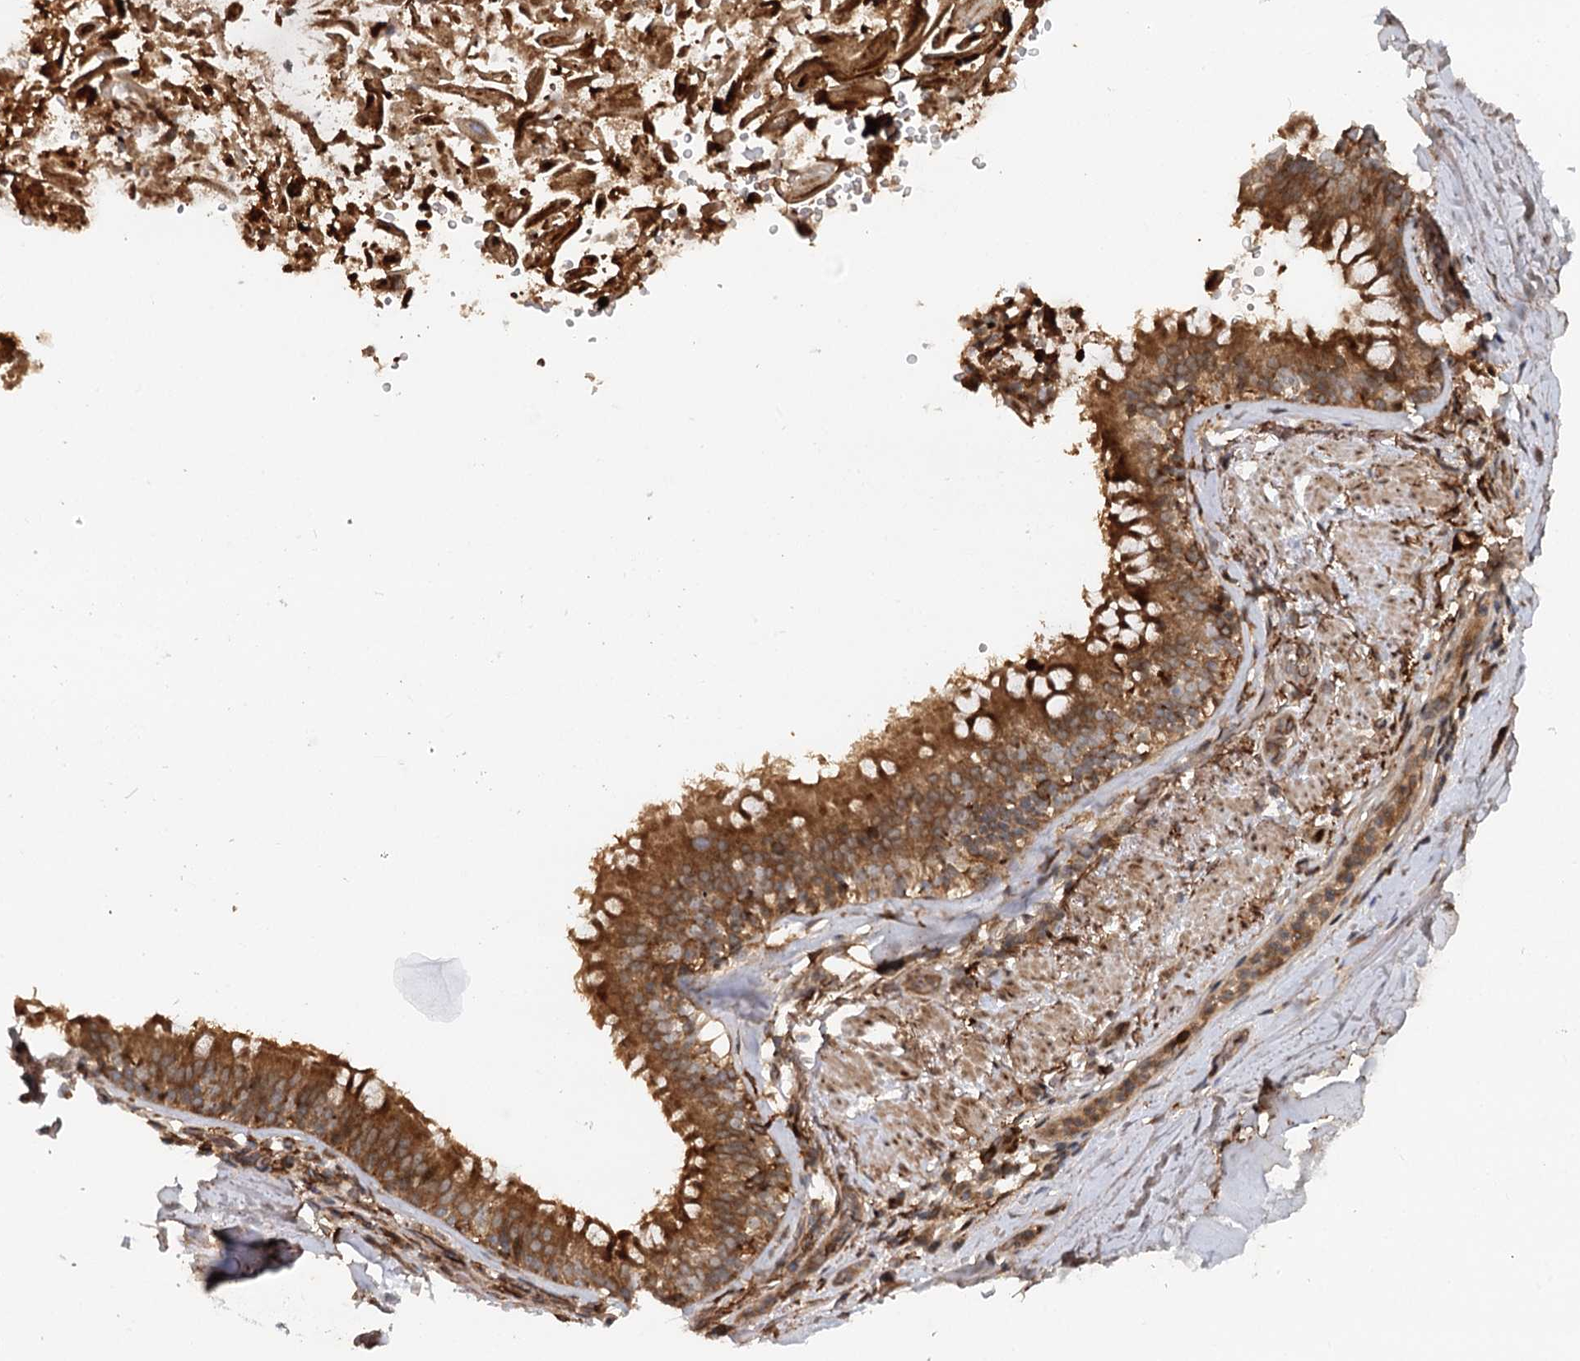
{"staining": {"intensity": "strong", "quantity": ">75%", "location": "cytoplasmic/membranous"}, "tissue": "adipose tissue", "cell_type": "Adipocytes", "image_type": "normal", "snomed": [{"axis": "morphology", "description": "Normal tissue, NOS"}, {"axis": "topography", "description": "Lymph node"}, {"axis": "topography", "description": "Cartilage tissue"}, {"axis": "topography", "description": "Bronchus"}], "caption": "Adipose tissue stained with DAB immunohistochemistry exhibits high levels of strong cytoplasmic/membranous expression in about >75% of adipocytes. (Stains: DAB (3,3'-diaminobenzidine) in brown, nuclei in blue, Microscopy: brightfield microscopy at high magnification).", "gene": "RNF111", "patient": {"sex": "male", "age": 63}}